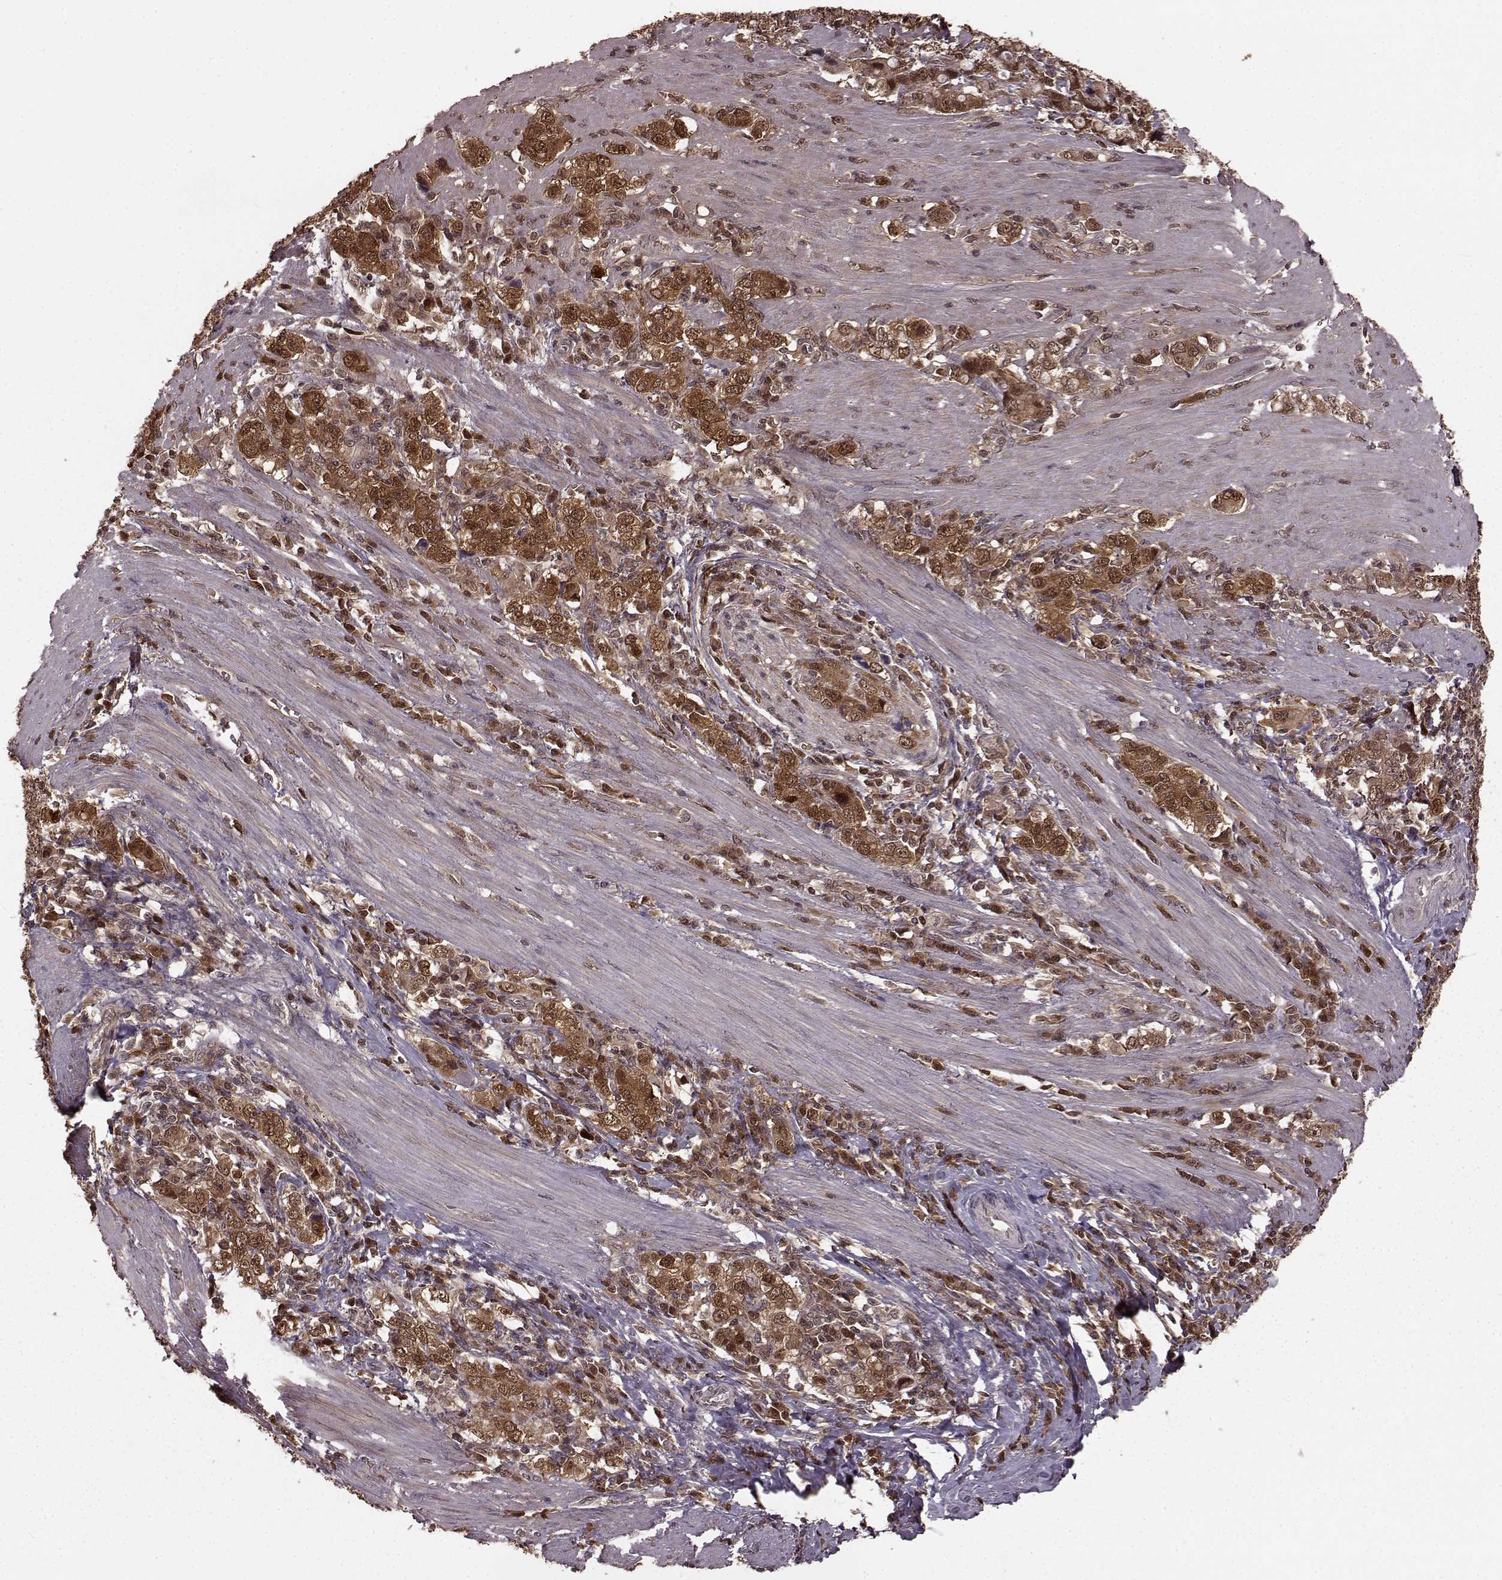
{"staining": {"intensity": "moderate", "quantity": ">75%", "location": "cytoplasmic/membranous,nuclear"}, "tissue": "stomach cancer", "cell_type": "Tumor cells", "image_type": "cancer", "snomed": [{"axis": "morphology", "description": "Adenocarcinoma, NOS"}, {"axis": "topography", "description": "Stomach, lower"}], "caption": "Protein expression analysis of human stomach cancer (adenocarcinoma) reveals moderate cytoplasmic/membranous and nuclear expression in approximately >75% of tumor cells. The protein of interest is shown in brown color, while the nuclei are stained blue.", "gene": "GSS", "patient": {"sex": "female", "age": 72}}